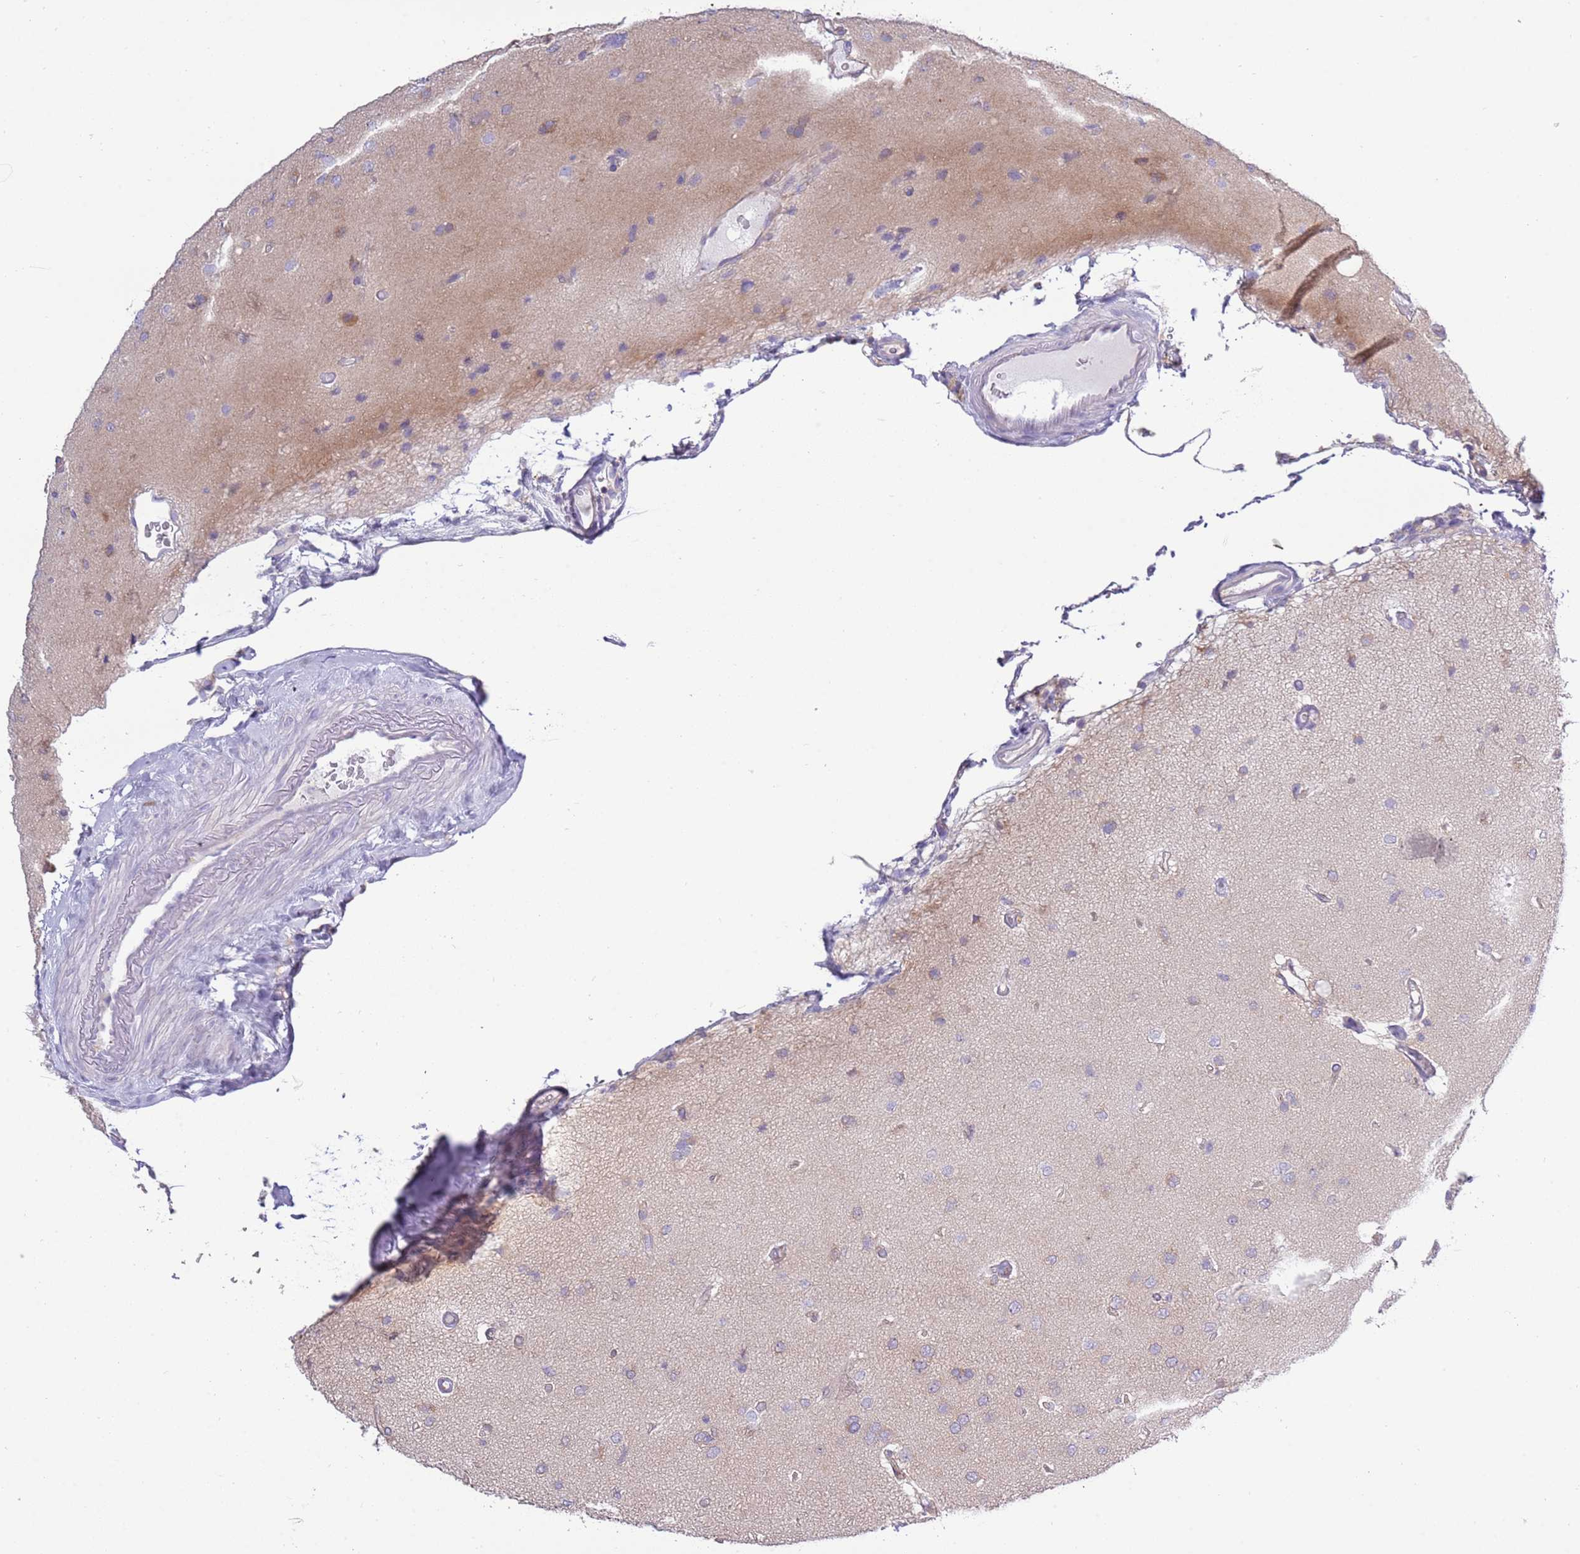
{"staining": {"intensity": "negative", "quantity": "none", "location": "none"}, "tissue": "glioma", "cell_type": "Tumor cells", "image_type": "cancer", "snomed": [{"axis": "morphology", "description": "Glioma, malignant, High grade"}, {"axis": "topography", "description": "Brain"}], "caption": "Human glioma stained for a protein using immunohistochemistry (IHC) displays no expression in tumor cells.", "gene": "STIP1", "patient": {"sex": "male", "age": 77}}